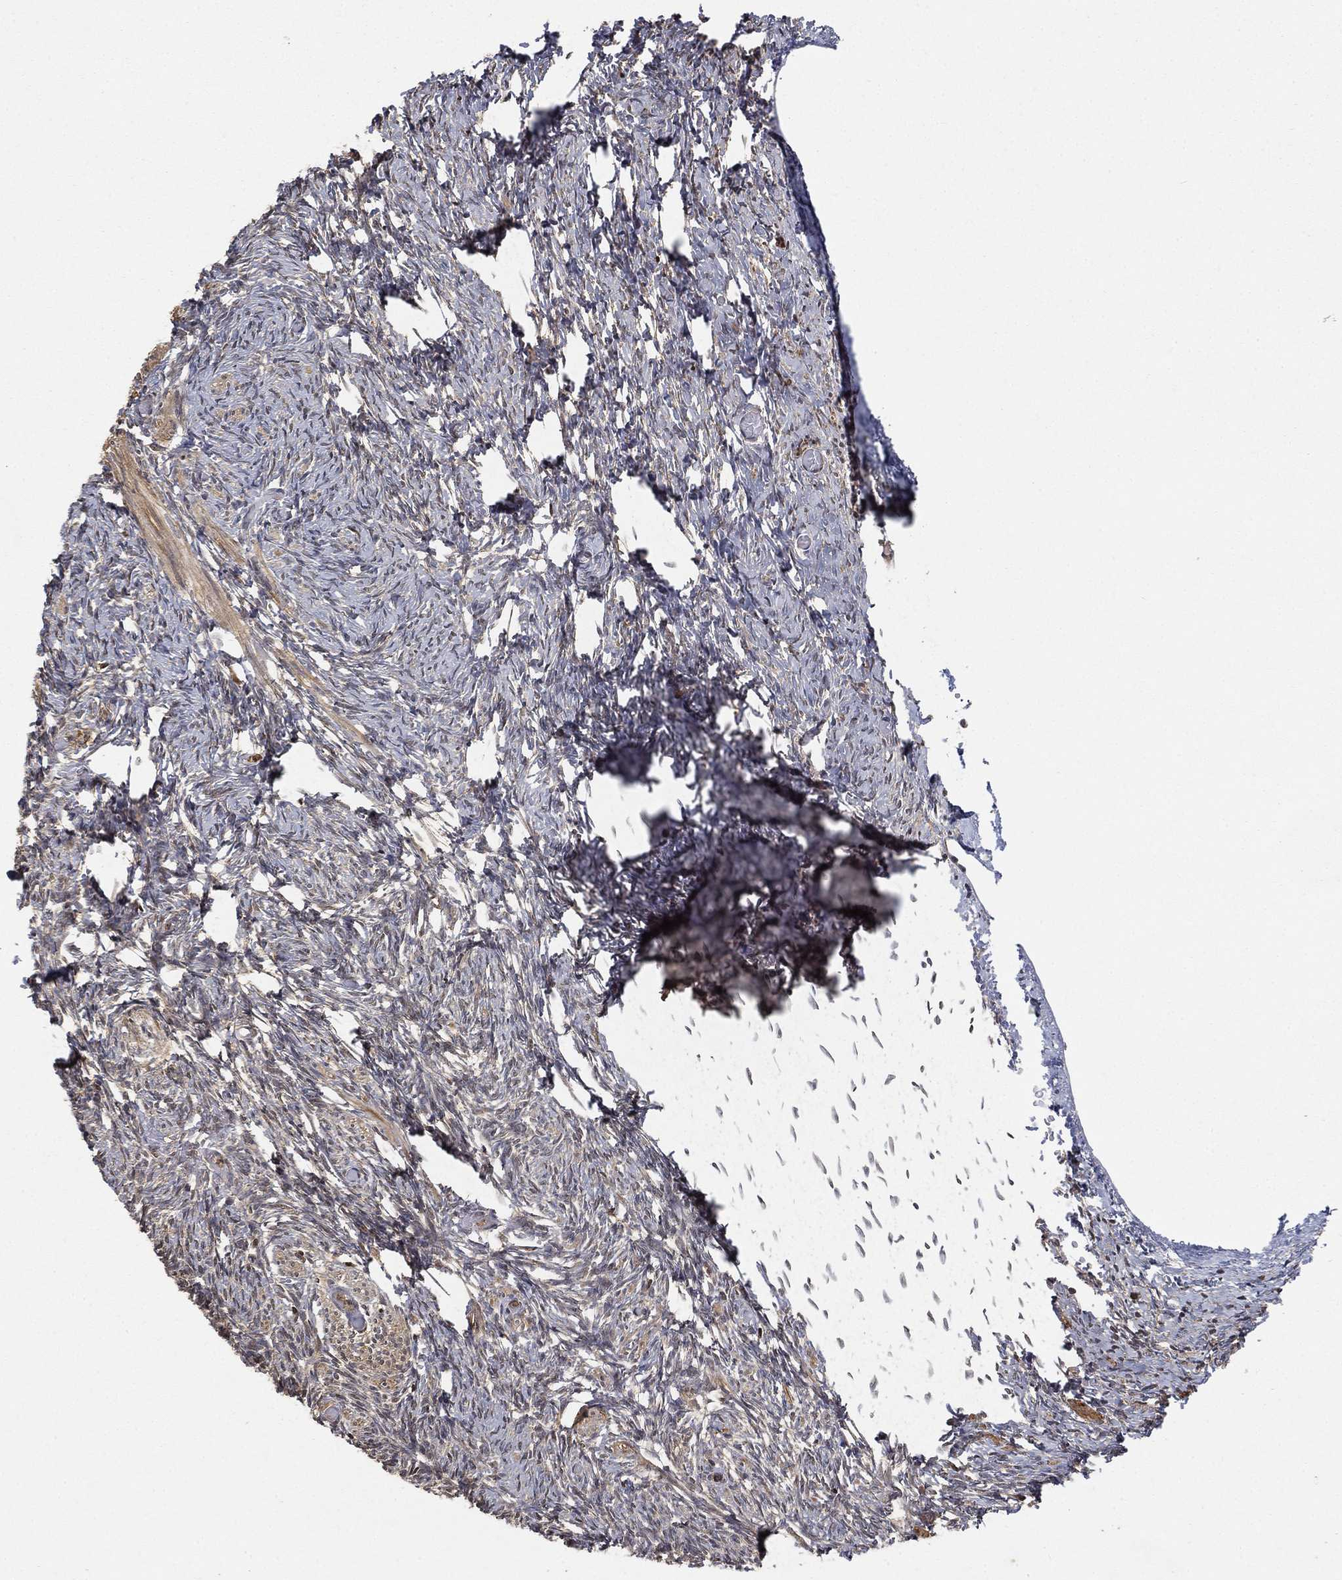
{"staining": {"intensity": "moderate", "quantity": "25%-75%", "location": "nuclear"}, "tissue": "ovary", "cell_type": "Follicle cells", "image_type": "normal", "snomed": [{"axis": "morphology", "description": "Normal tissue, NOS"}, {"axis": "topography", "description": "Ovary"}], "caption": "Ovary was stained to show a protein in brown. There is medium levels of moderate nuclear positivity in about 25%-75% of follicle cells. The protein of interest is shown in brown color, while the nuclei are stained blue.", "gene": "CRYL1", "patient": {"sex": "female", "age": 39}}